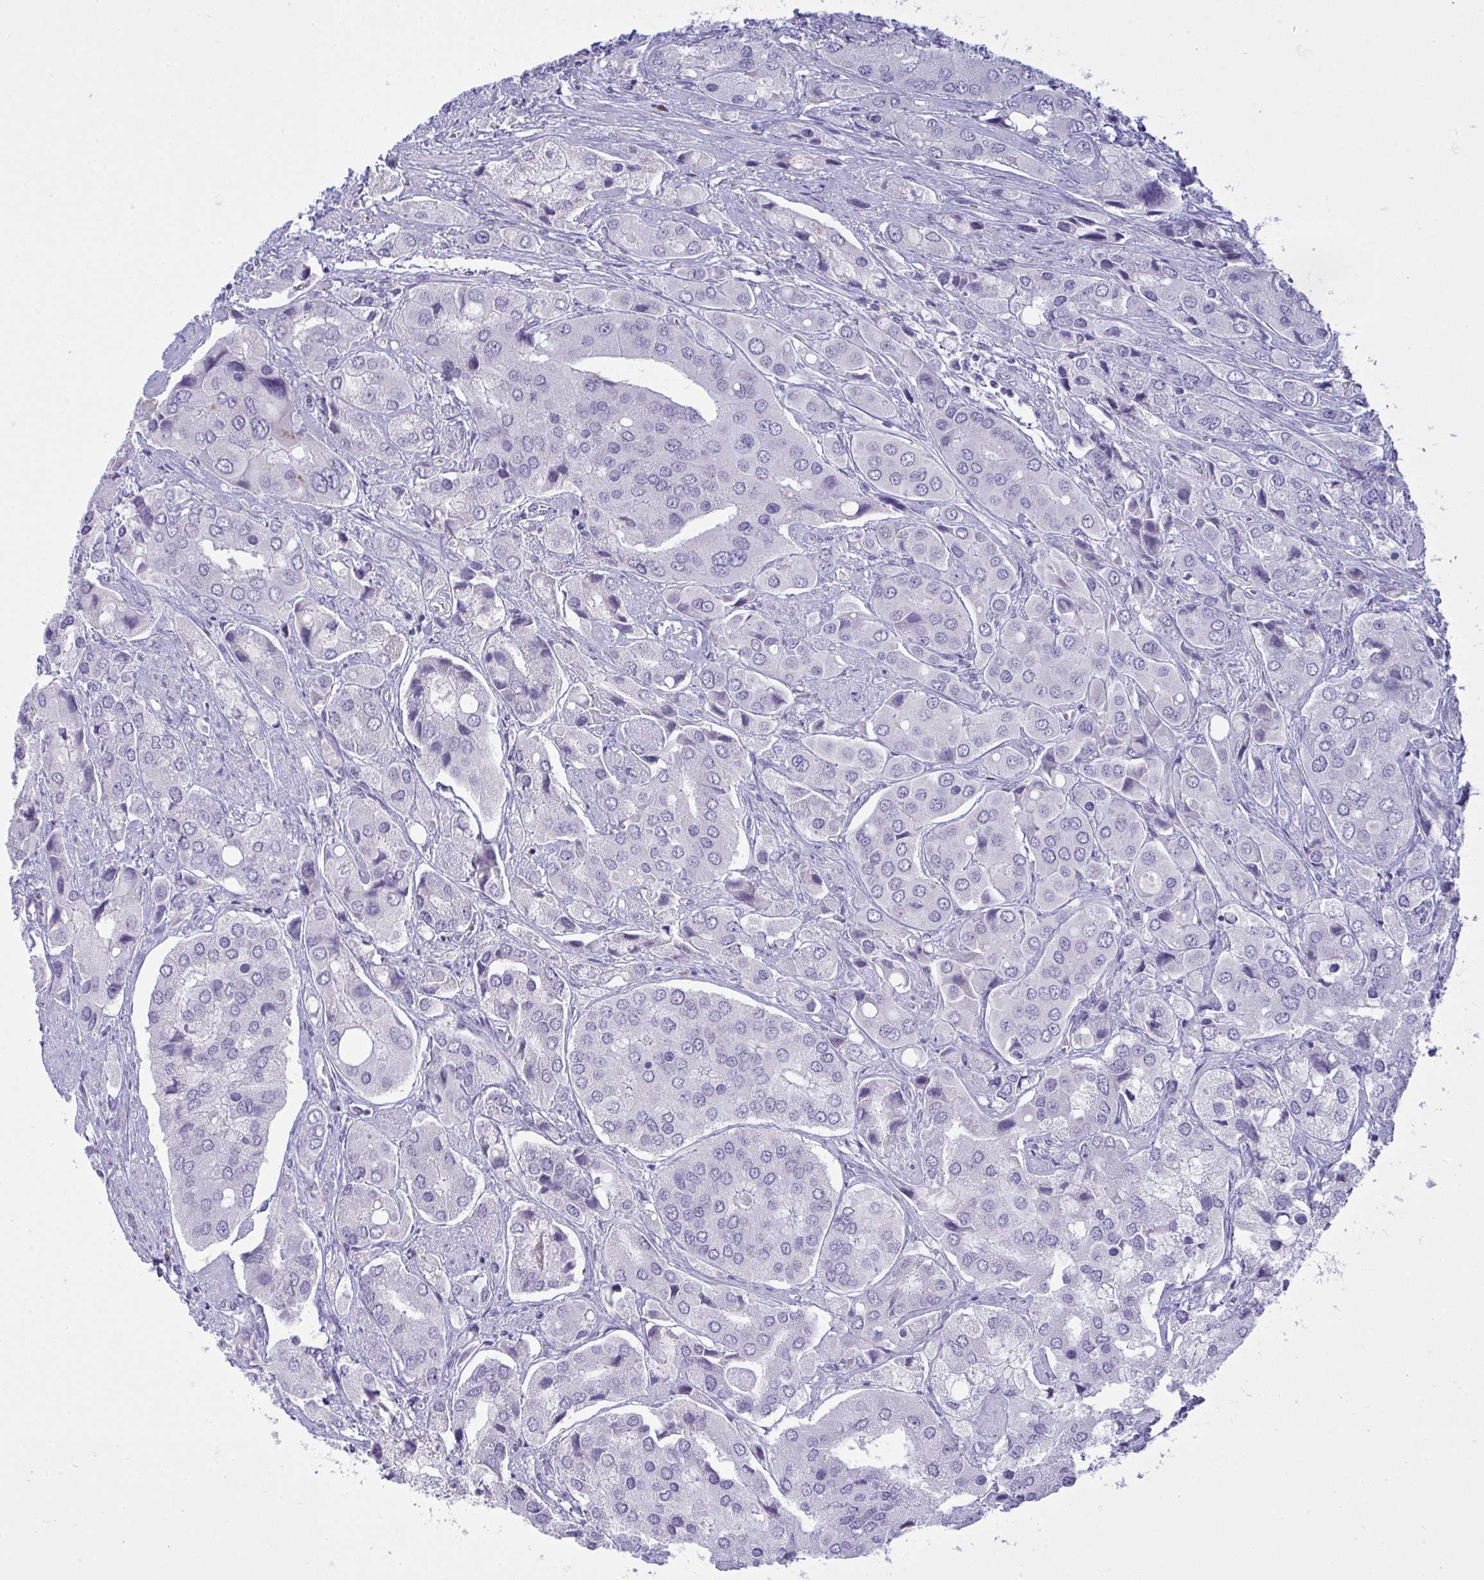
{"staining": {"intensity": "negative", "quantity": "none", "location": "none"}, "tissue": "prostate cancer", "cell_type": "Tumor cells", "image_type": "cancer", "snomed": [{"axis": "morphology", "description": "Adenocarcinoma, Low grade"}, {"axis": "topography", "description": "Prostate"}], "caption": "IHC photomicrograph of neoplastic tissue: prostate cancer (adenocarcinoma (low-grade)) stained with DAB (3,3'-diaminobenzidine) exhibits no significant protein positivity in tumor cells.", "gene": "SERPINB10", "patient": {"sex": "male", "age": 69}}